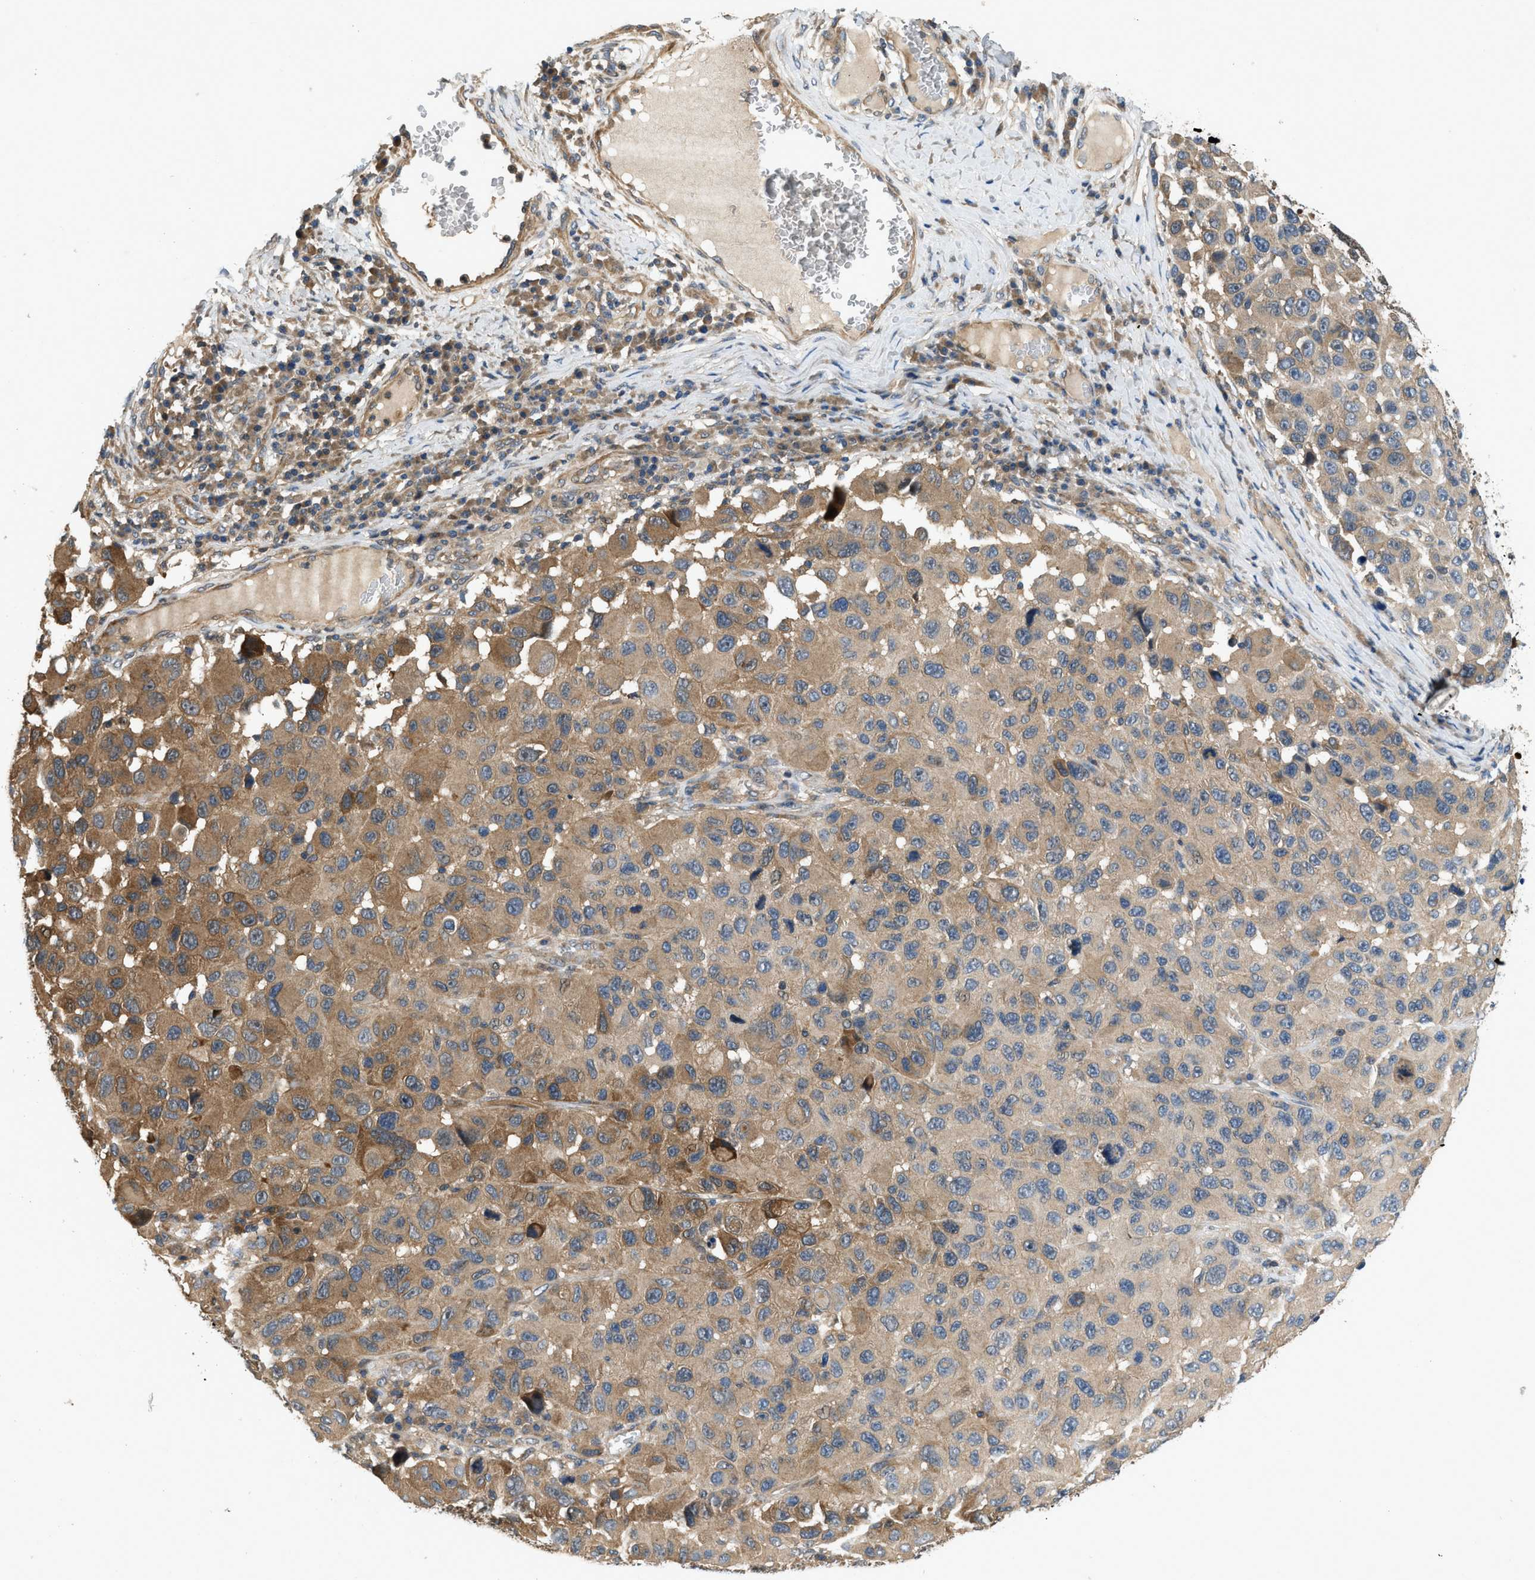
{"staining": {"intensity": "weak", "quantity": ">75%", "location": "cytoplasmic/membranous"}, "tissue": "melanoma", "cell_type": "Tumor cells", "image_type": "cancer", "snomed": [{"axis": "morphology", "description": "Malignant melanoma, NOS"}, {"axis": "topography", "description": "Skin"}], "caption": "Protein expression analysis of melanoma shows weak cytoplasmic/membranous staining in approximately >75% of tumor cells.", "gene": "GPR31", "patient": {"sex": "male", "age": 53}}